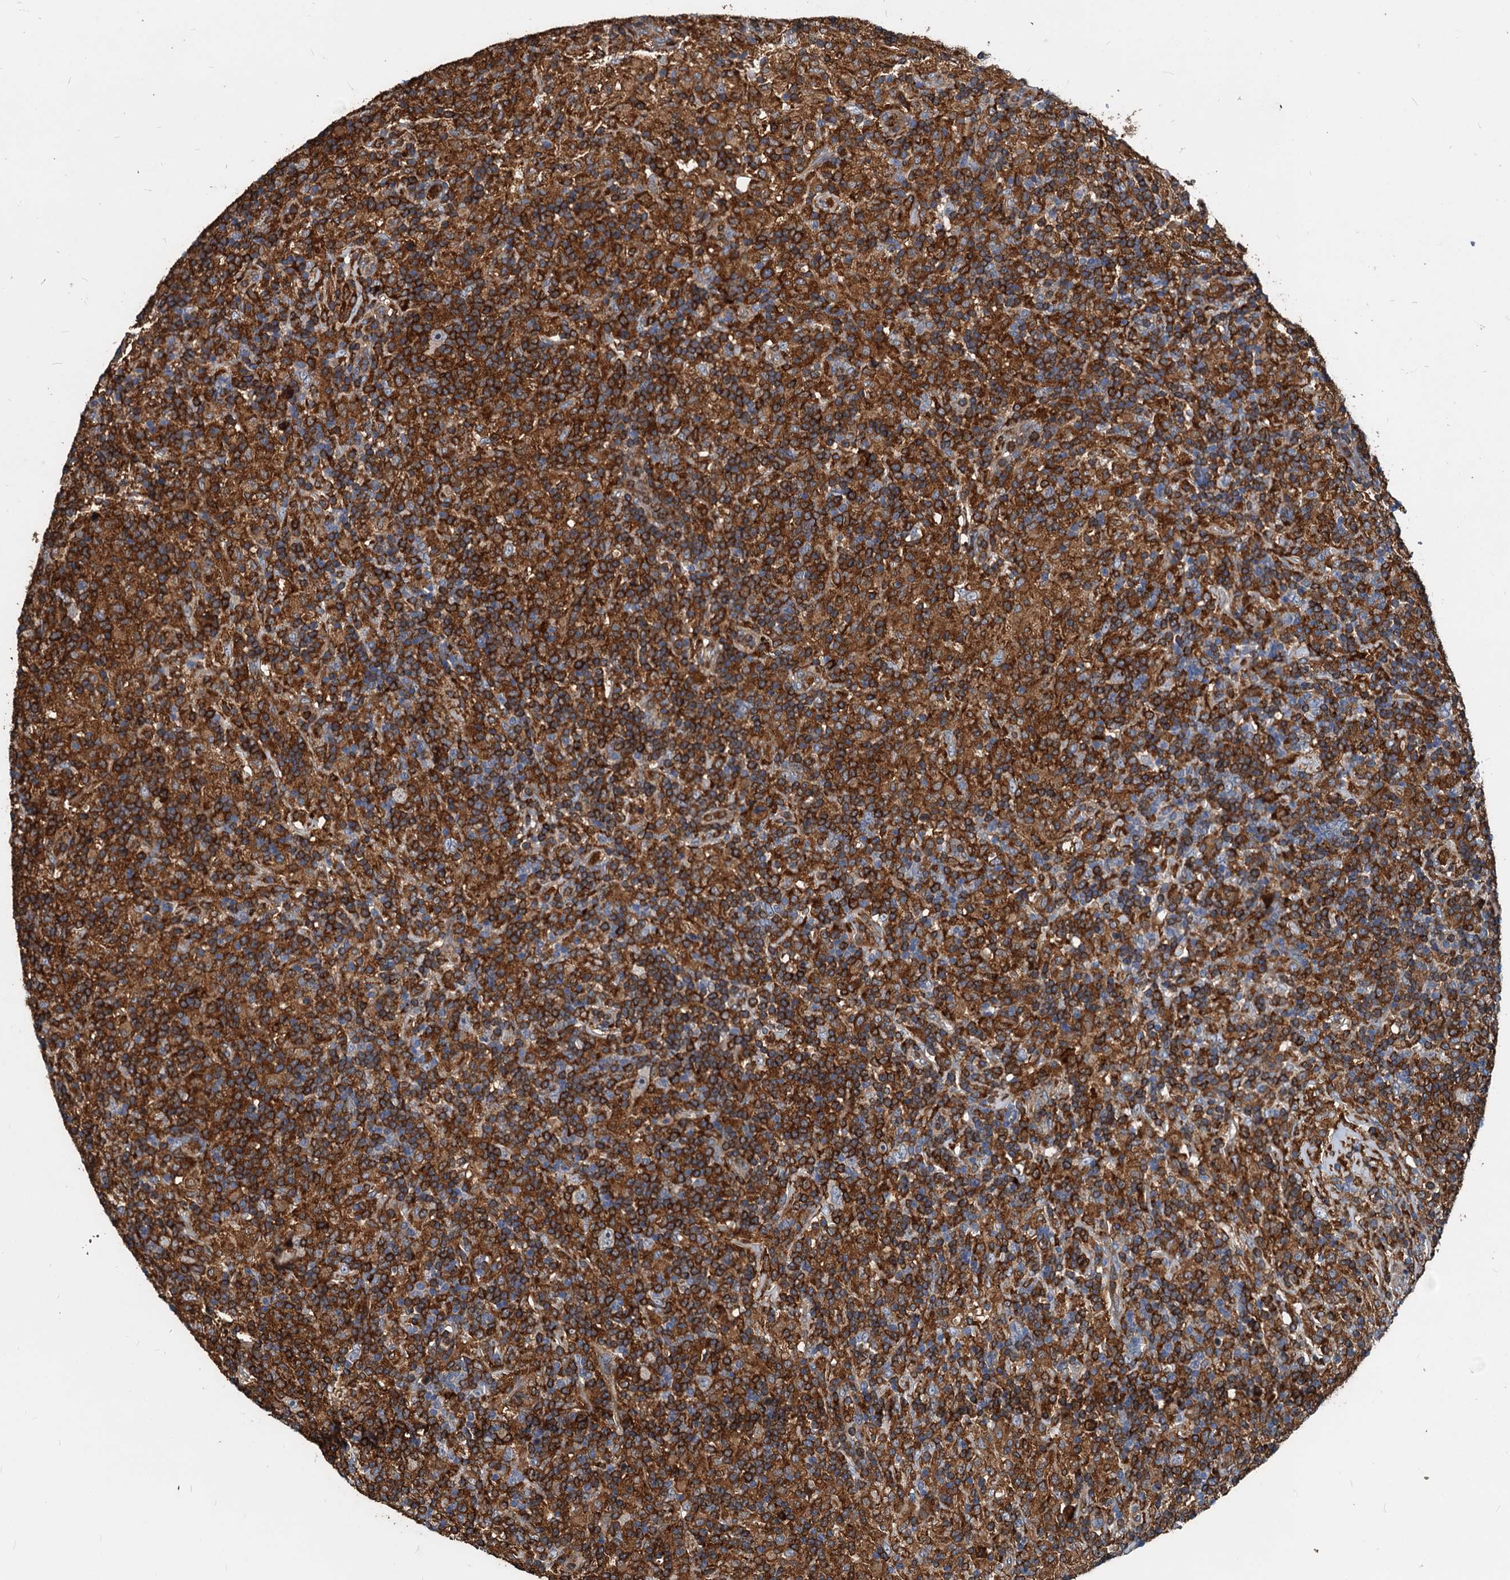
{"staining": {"intensity": "negative", "quantity": "none", "location": "none"}, "tissue": "lymphoma", "cell_type": "Tumor cells", "image_type": "cancer", "snomed": [{"axis": "morphology", "description": "Hodgkin's disease, NOS"}, {"axis": "topography", "description": "Lymph node"}], "caption": "Immunohistochemistry micrograph of neoplastic tissue: human Hodgkin's disease stained with DAB reveals no significant protein expression in tumor cells.", "gene": "LCP2", "patient": {"sex": "male", "age": 70}}